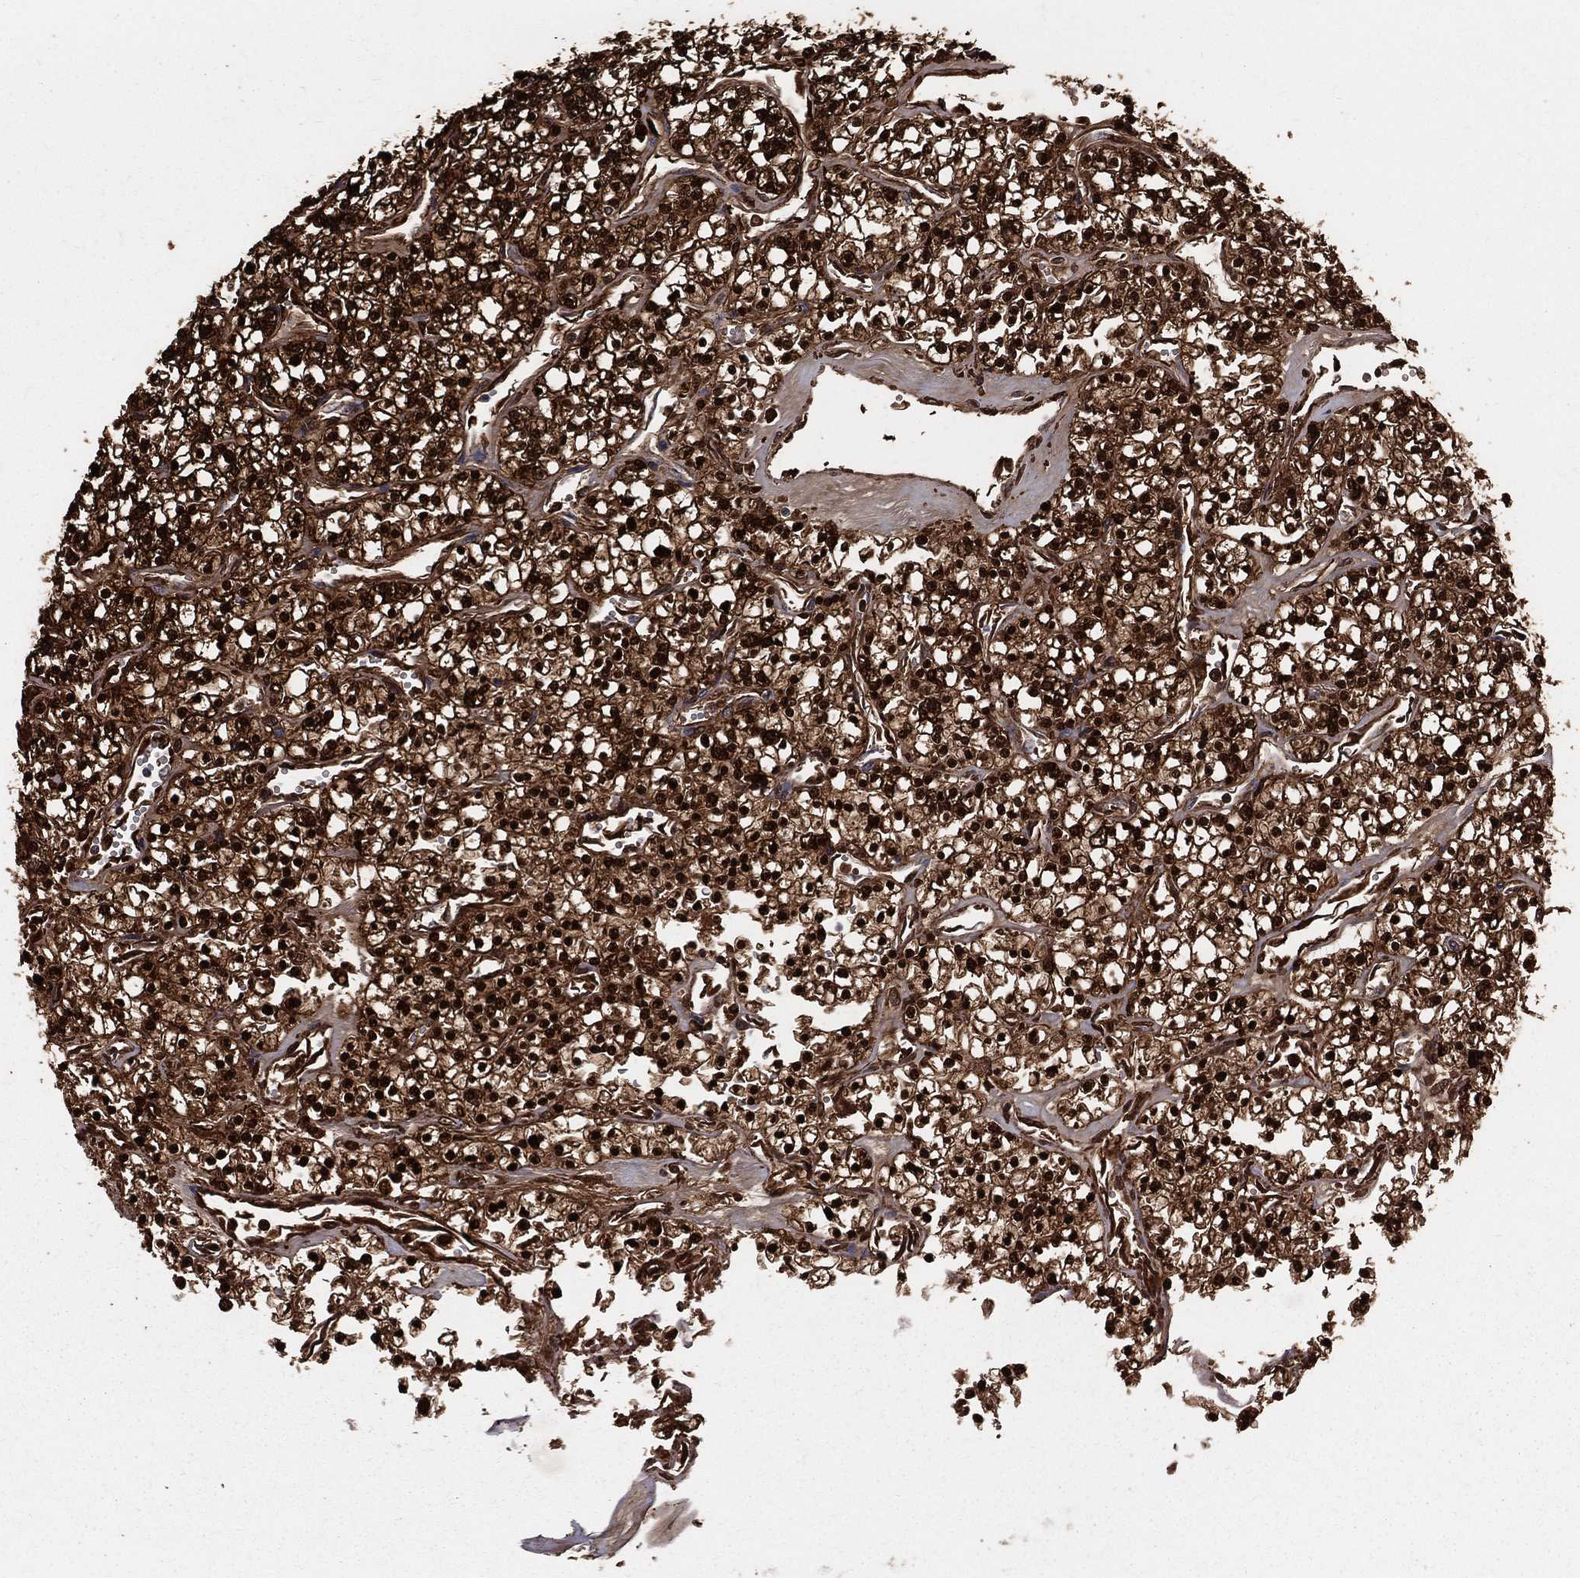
{"staining": {"intensity": "strong", "quantity": ">75%", "location": "cytoplasmic/membranous,nuclear"}, "tissue": "renal cancer", "cell_type": "Tumor cells", "image_type": "cancer", "snomed": [{"axis": "morphology", "description": "Adenocarcinoma, NOS"}, {"axis": "topography", "description": "Kidney"}], "caption": "This is a histology image of IHC staining of adenocarcinoma (renal), which shows strong staining in the cytoplasmic/membranous and nuclear of tumor cells.", "gene": "ENO1", "patient": {"sex": "male", "age": 80}}